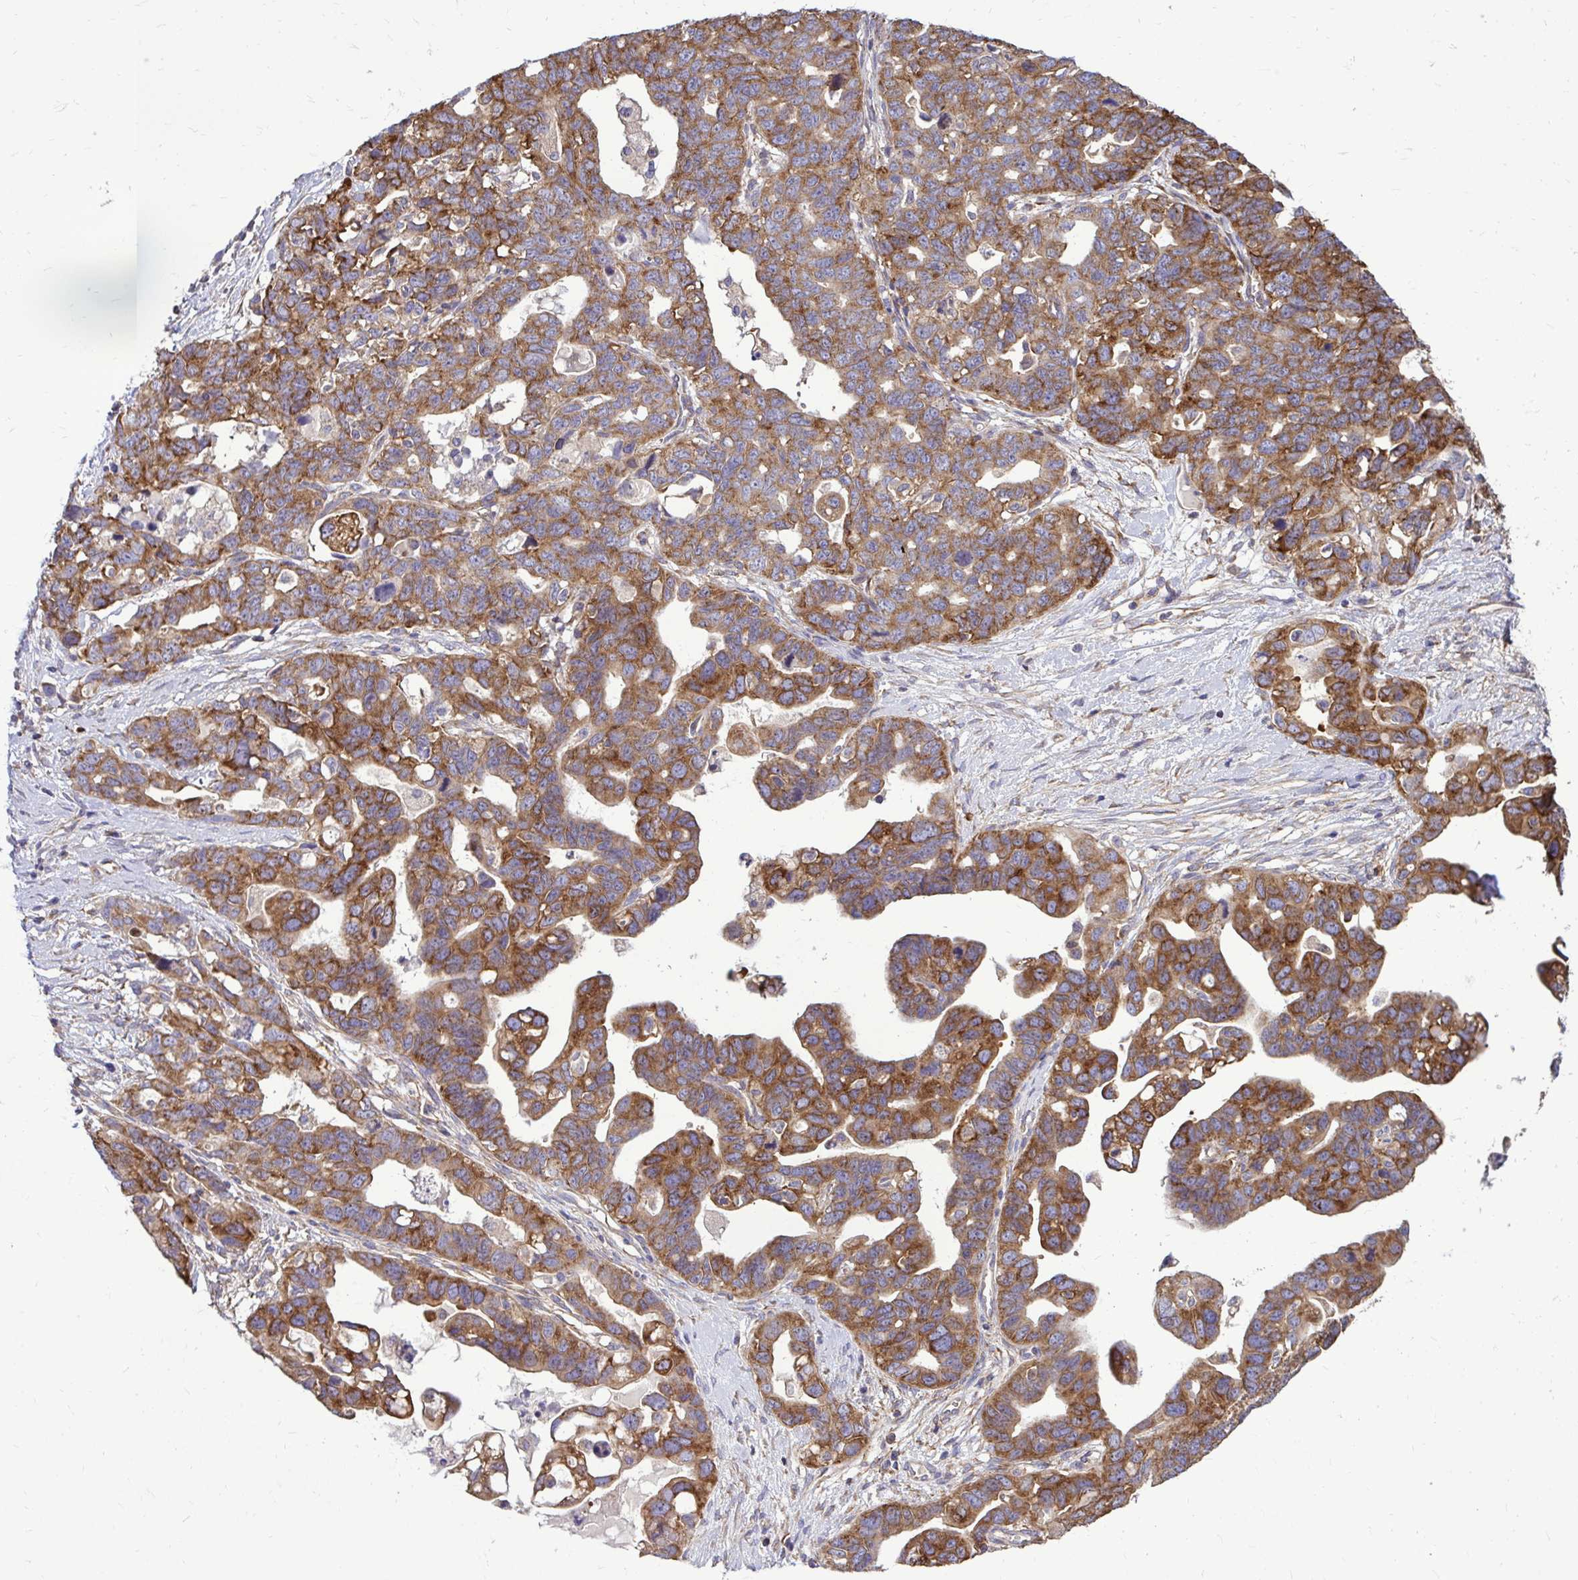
{"staining": {"intensity": "strong", "quantity": ">75%", "location": "cytoplasmic/membranous"}, "tissue": "ovarian cancer", "cell_type": "Tumor cells", "image_type": "cancer", "snomed": [{"axis": "morphology", "description": "Cystadenocarcinoma, serous, NOS"}, {"axis": "topography", "description": "Ovary"}], "caption": "Protein staining shows strong cytoplasmic/membranous expression in about >75% of tumor cells in ovarian serous cystadenocarcinoma.", "gene": "FMR1", "patient": {"sex": "female", "age": 69}}